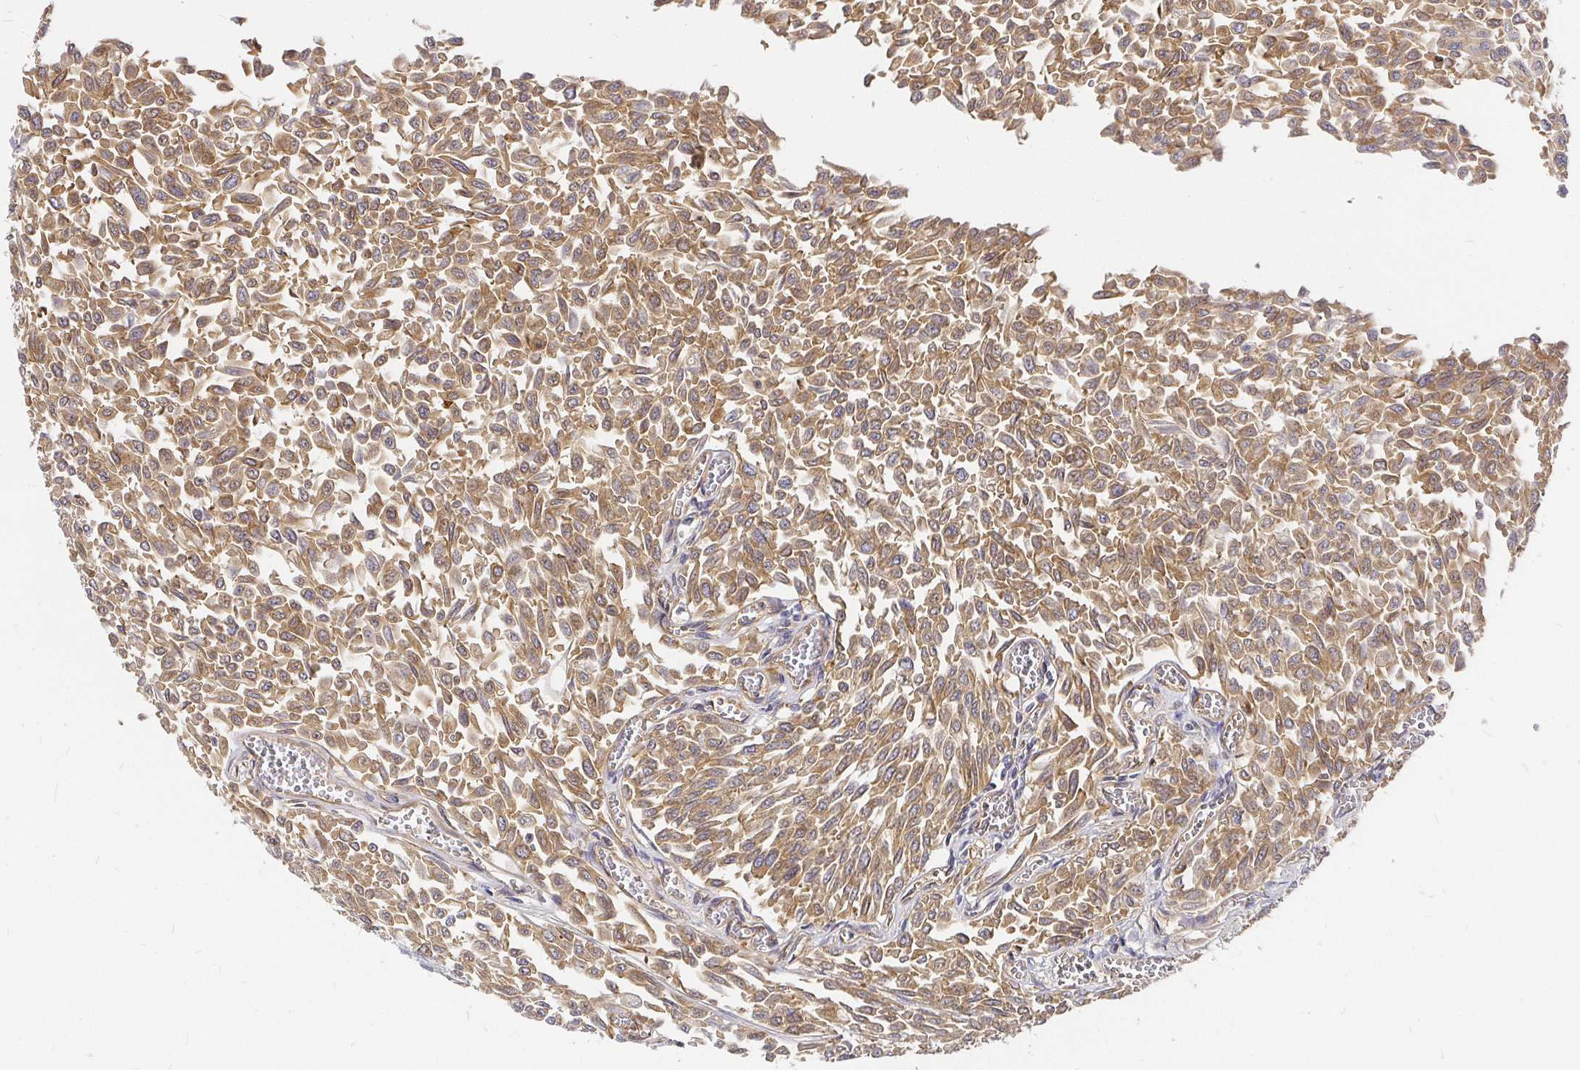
{"staining": {"intensity": "moderate", "quantity": ">75%", "location": "cytoplasmic/membranous"}, "tissue": "urothelial cancer", "cell_type": "Tumor cells", "image_type": "cancer", "snomed": [{"axis": "morphology", "description": "Urothelial carcinoma, NOS"}, {"axis": "topography", "description": "Urinary bladder"}], "caption": "A brown stain labels moderate cytoplasmic/membranous expression of a protein in transitional cell carcinoma tumor cells. The staining was performed using DAB to visualize the protein expression in brown, while the nuclei were stained in blue with hematoxylin (Magnification: 20x).", "gene": "KIF5B", "patient": {"sex": "male", "age": 59}}